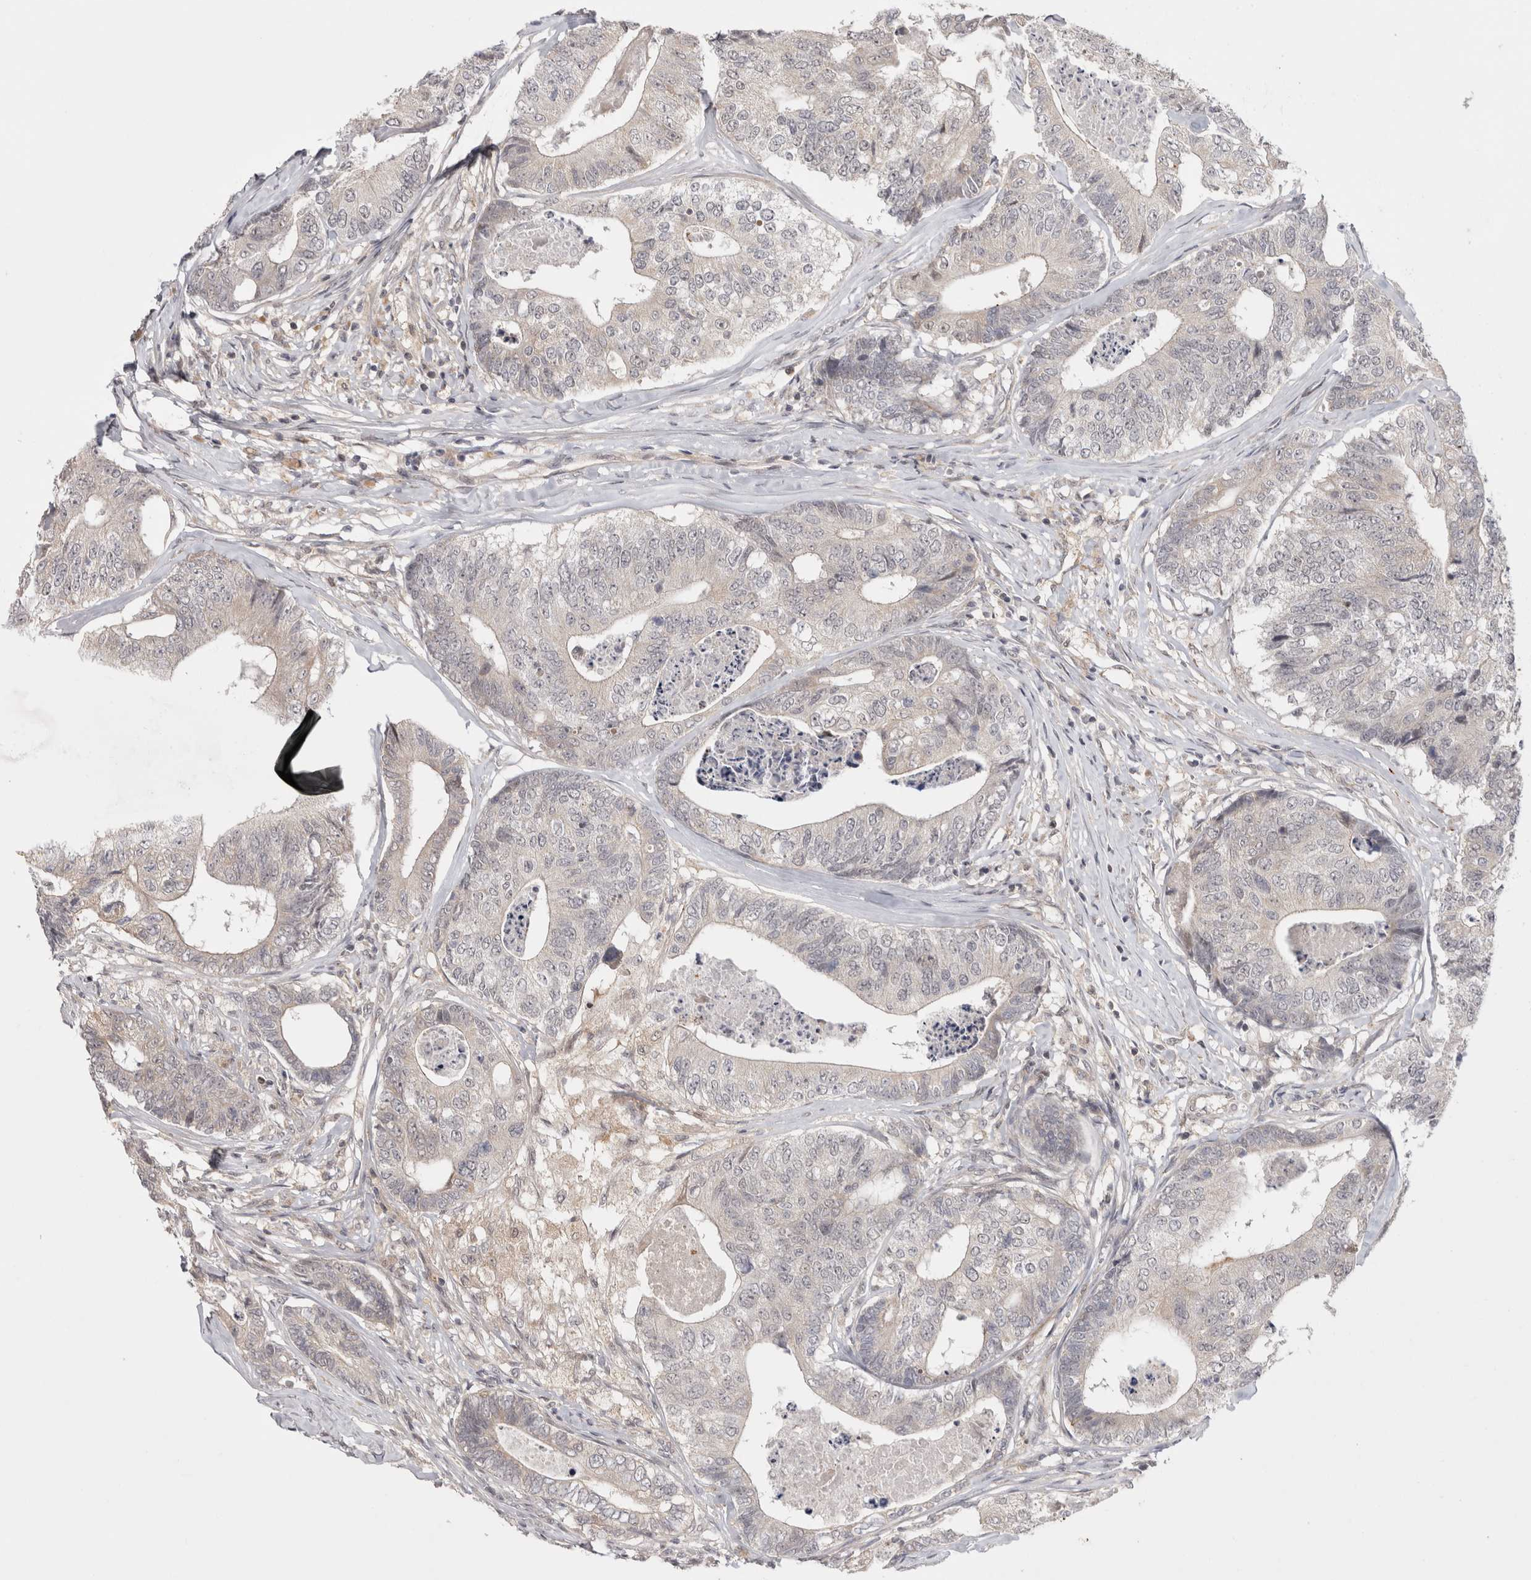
{"staining": {"intensity": "weak", "quantity": "<25%", "location": "cytoplasmic/membranous,nuclear"}, "tissue": "colorectal cancer", "cell_type": "Tumor cells", "image_type": "cancer", "snomed": [{"axis": "morphology", "description": "Adenocarcinoma, NOS"}, {"axis": "topography", "description": "Colon"}], "caption": "Colorectal cancer (adenocarcinoma) stained for a protein using immunohistochemistry exhibits no staining tumor cells.", "gene": "ZNF318", "patient": {"sex": "female", "age": 67}}